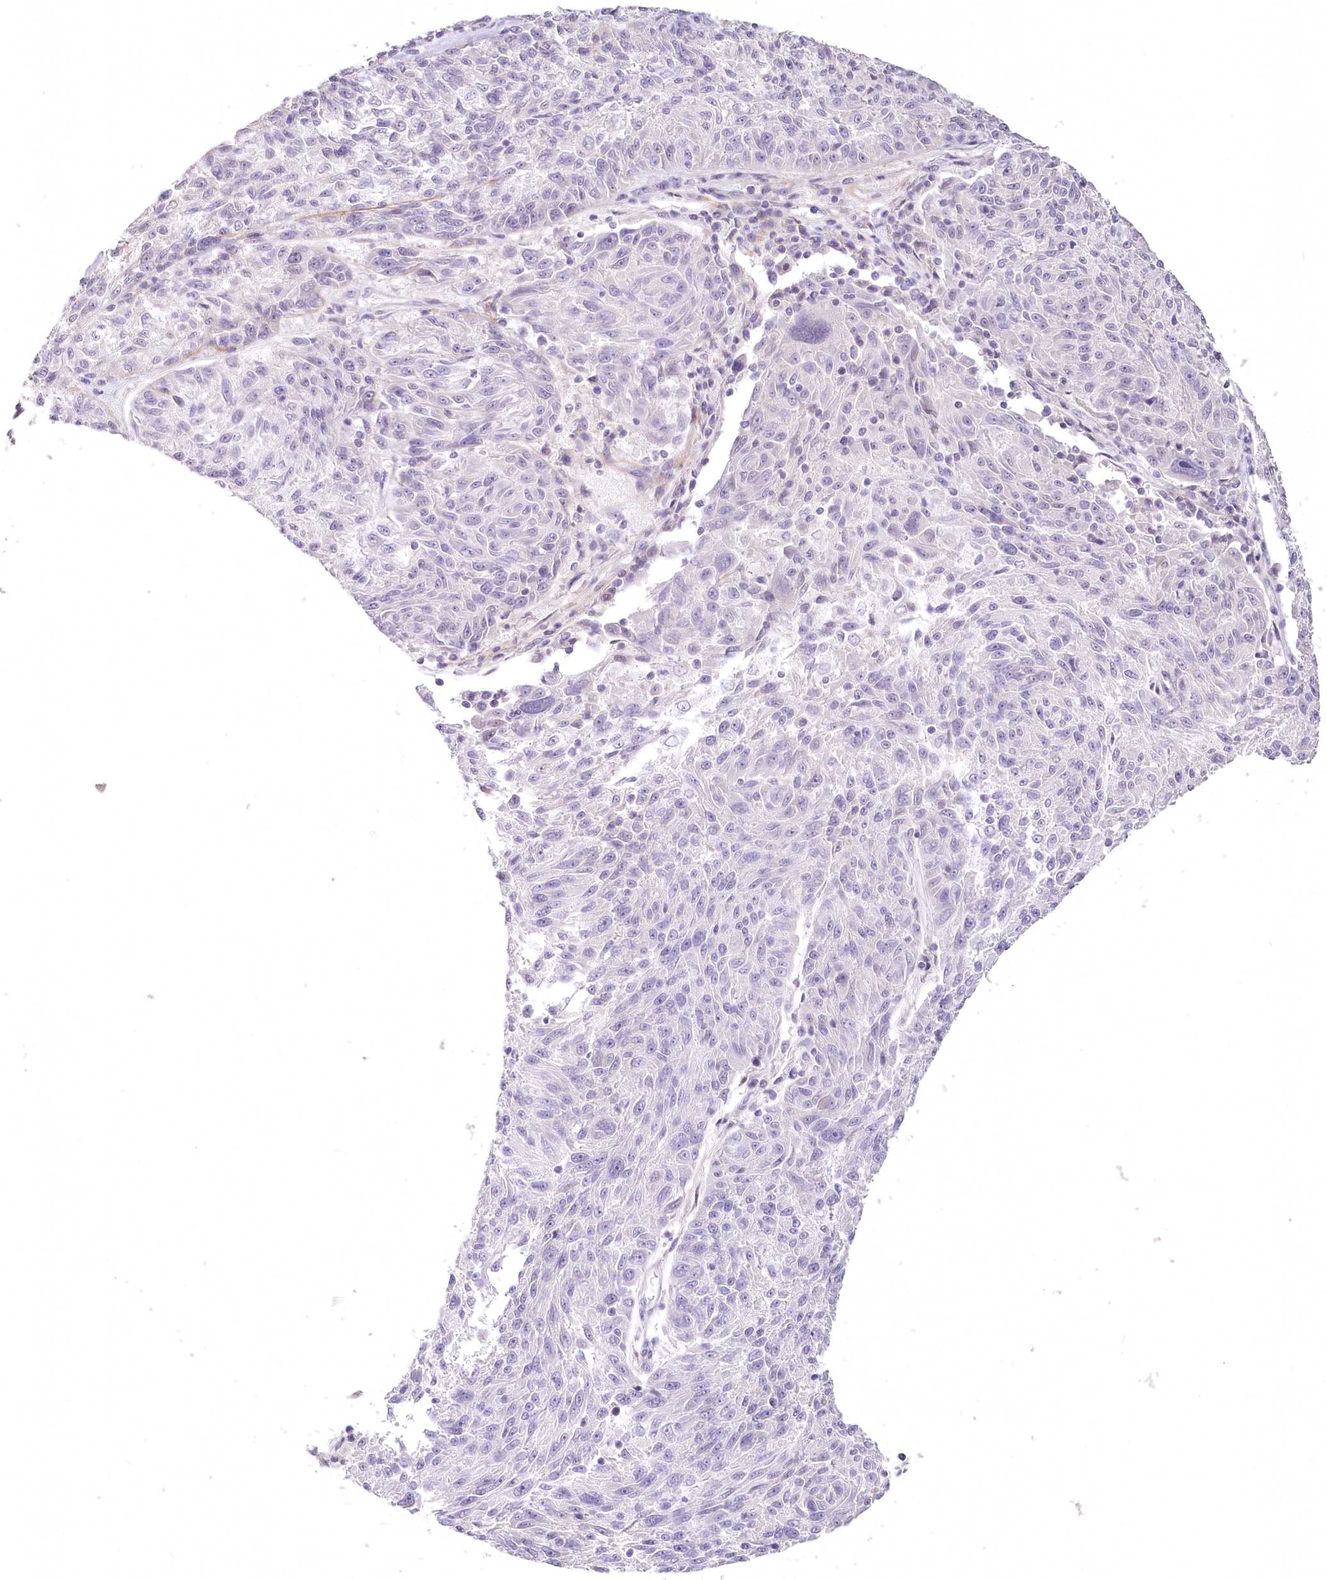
{"staining": {"intensity": "negative", "quantity": "none", "location": "none"}, "tissue": "melanoma", "cell_type": "Tumor cells", "image_type": "cancer", "snomed": [{"axis": "morphology", "description": "Malignant melanoma, NOS"}, {"axis": "topography", "description": "Skin"}], "caption": "An IHC image of melanoma is shown. There is no staining in tumor cells of melanoma.", "gene": "USP11", "patient": {"sex": "male", "age": 53}}